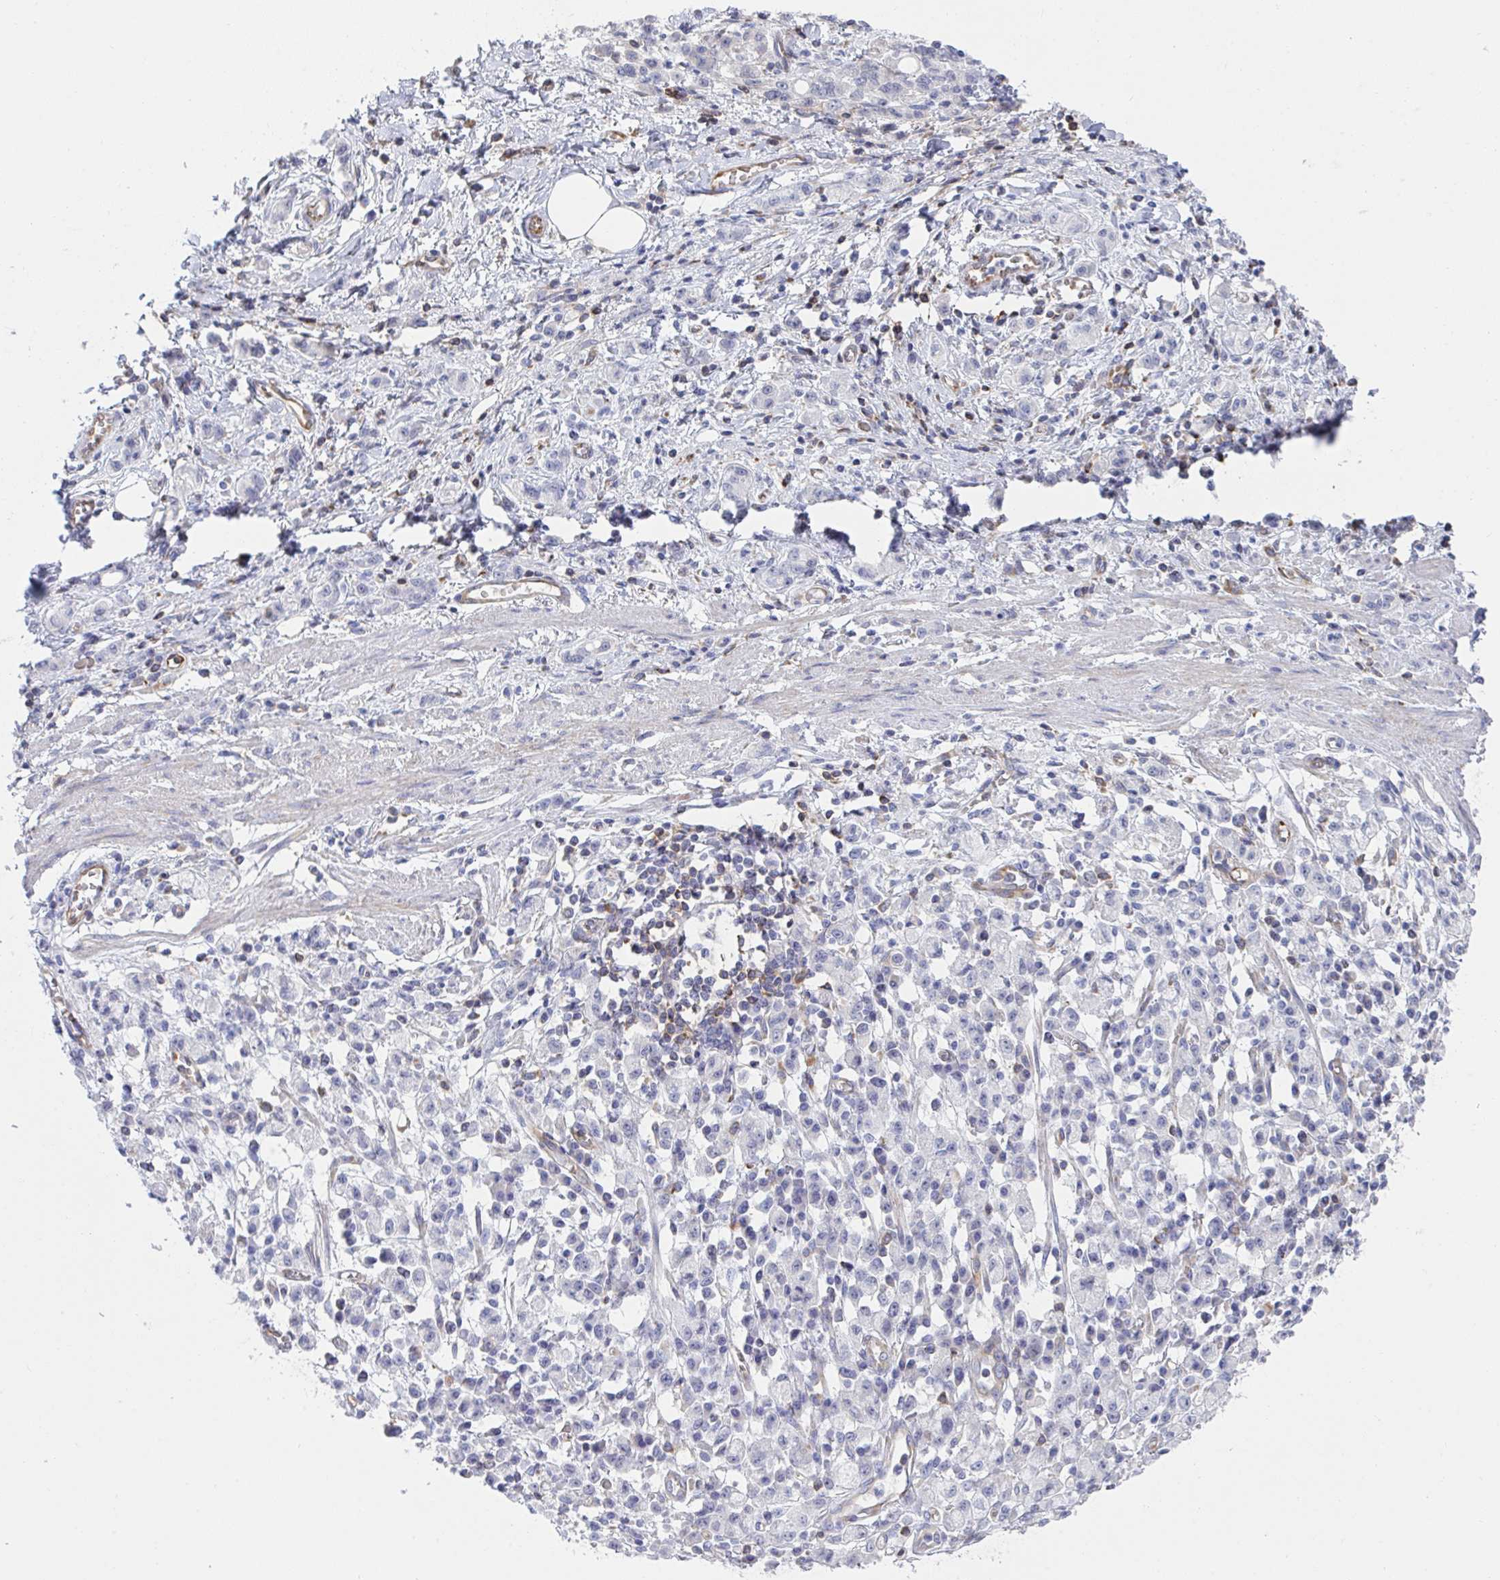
{"staining": {"intensity": "negative", "quantity": "none", "location": "none"}, "tissue": "stomach cancer", "cell_type": "Tumor cells", "image_type": "cancer", "snomed": [{"axis": "morphology", "description": "Adenocarcinoma, NOS"}, {"axis": "topography", "description": "Stomach"}], "caption": "Tumor cells show no significant protein positivity in stomach cancer. Brightfield microscopy of immunohistochemistry (IHC) stained with DAB (3,3'-diaminobenzidine) (brown) and hematoxylin (blue), captured at high magnification.", "gene": "WNK1", "patient": {"sex": "male", "age": 77}}